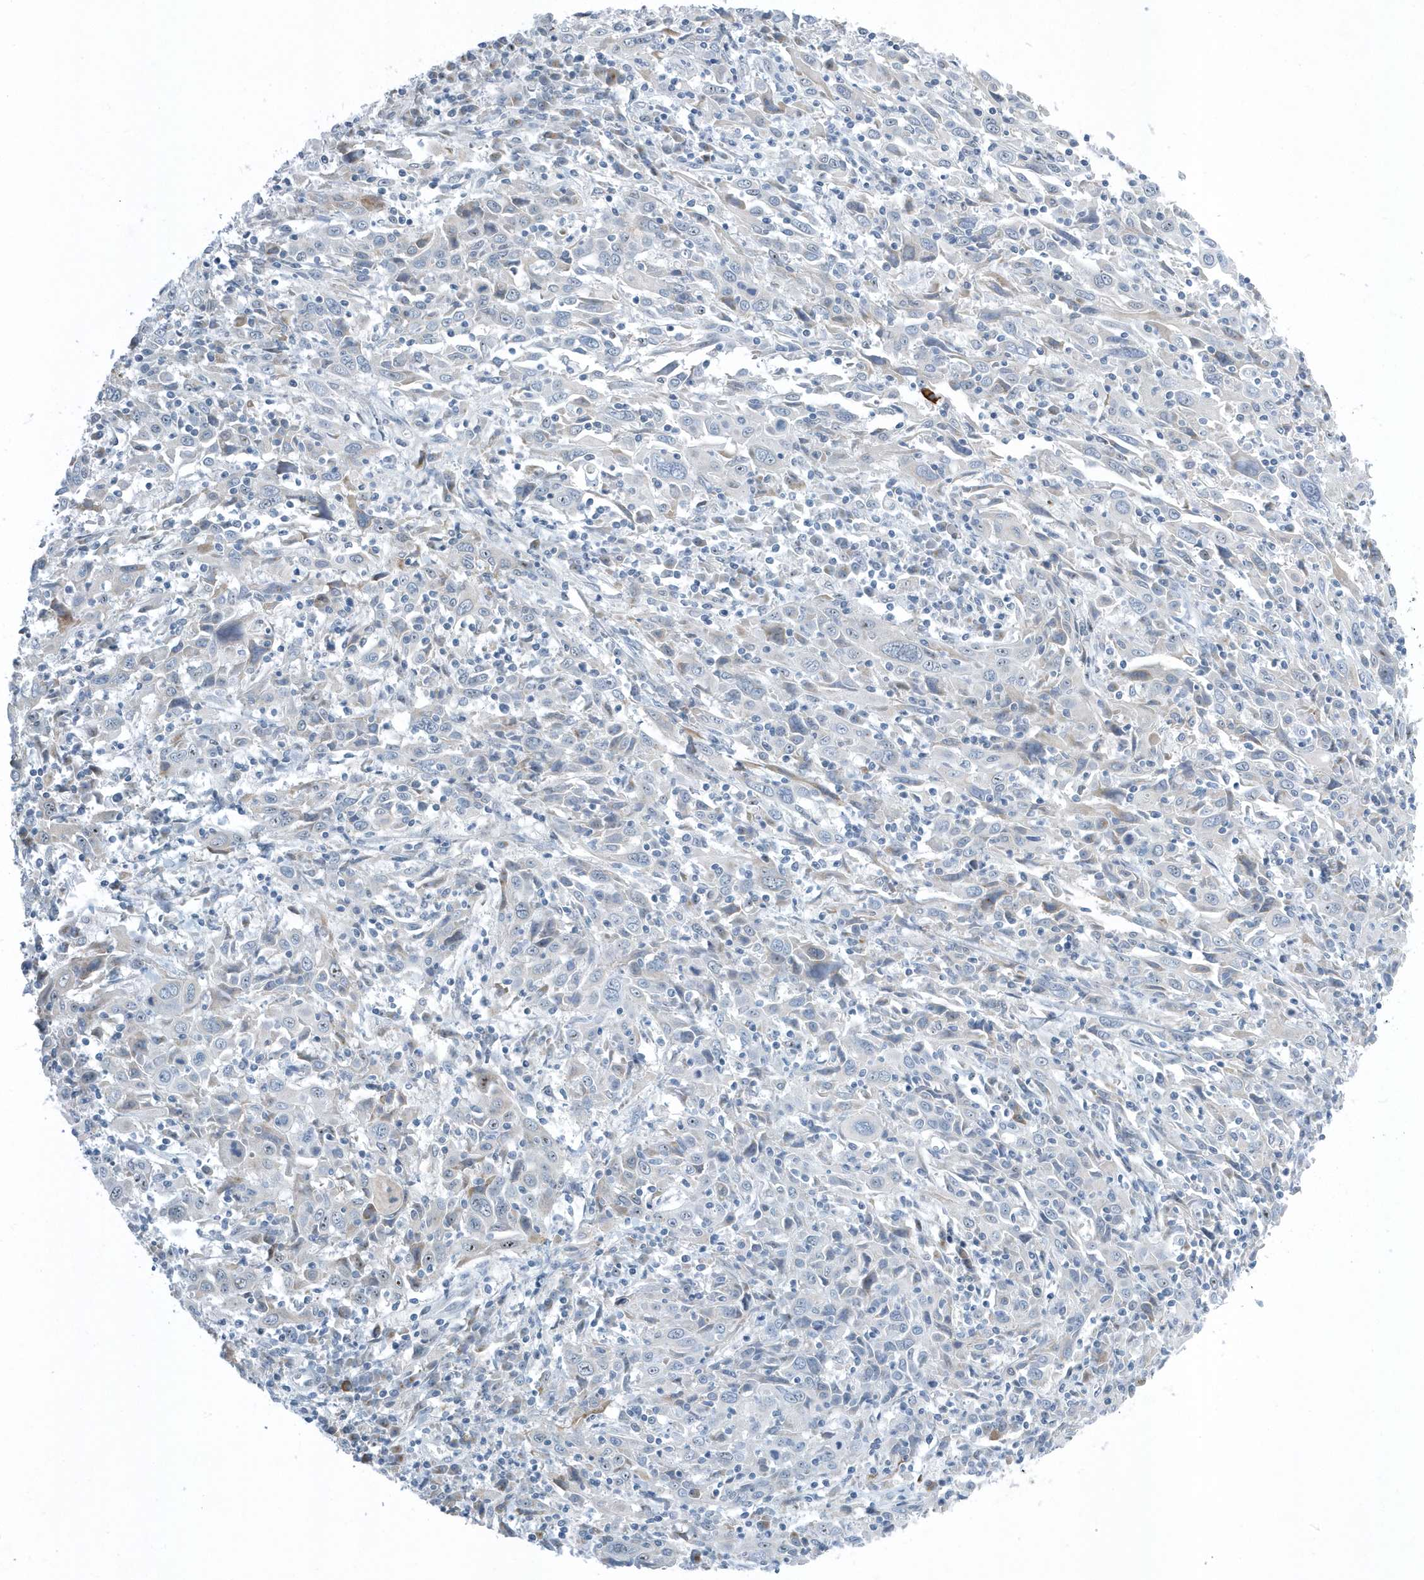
{"staining": {"intensity": "weak", "quantity": "<25%", "location": "nuclear"}, "tissue": "cervical cancer", "cell_type": "Tumor cells", "image_type": "cancer", "snomed": [{"axis": "morphology", "description": "Squamous cell carcinoma, NOS"}, {"axis": "topography", "description": "Cervix"}], "caption": "The immunohistochemistry (IHC) histopathology image has no significant positivity in tumor cells of cervical squamous cell carcinoma tissue.", "gene": "RPF2", "patient": {"sex": "female", "age": 46}}